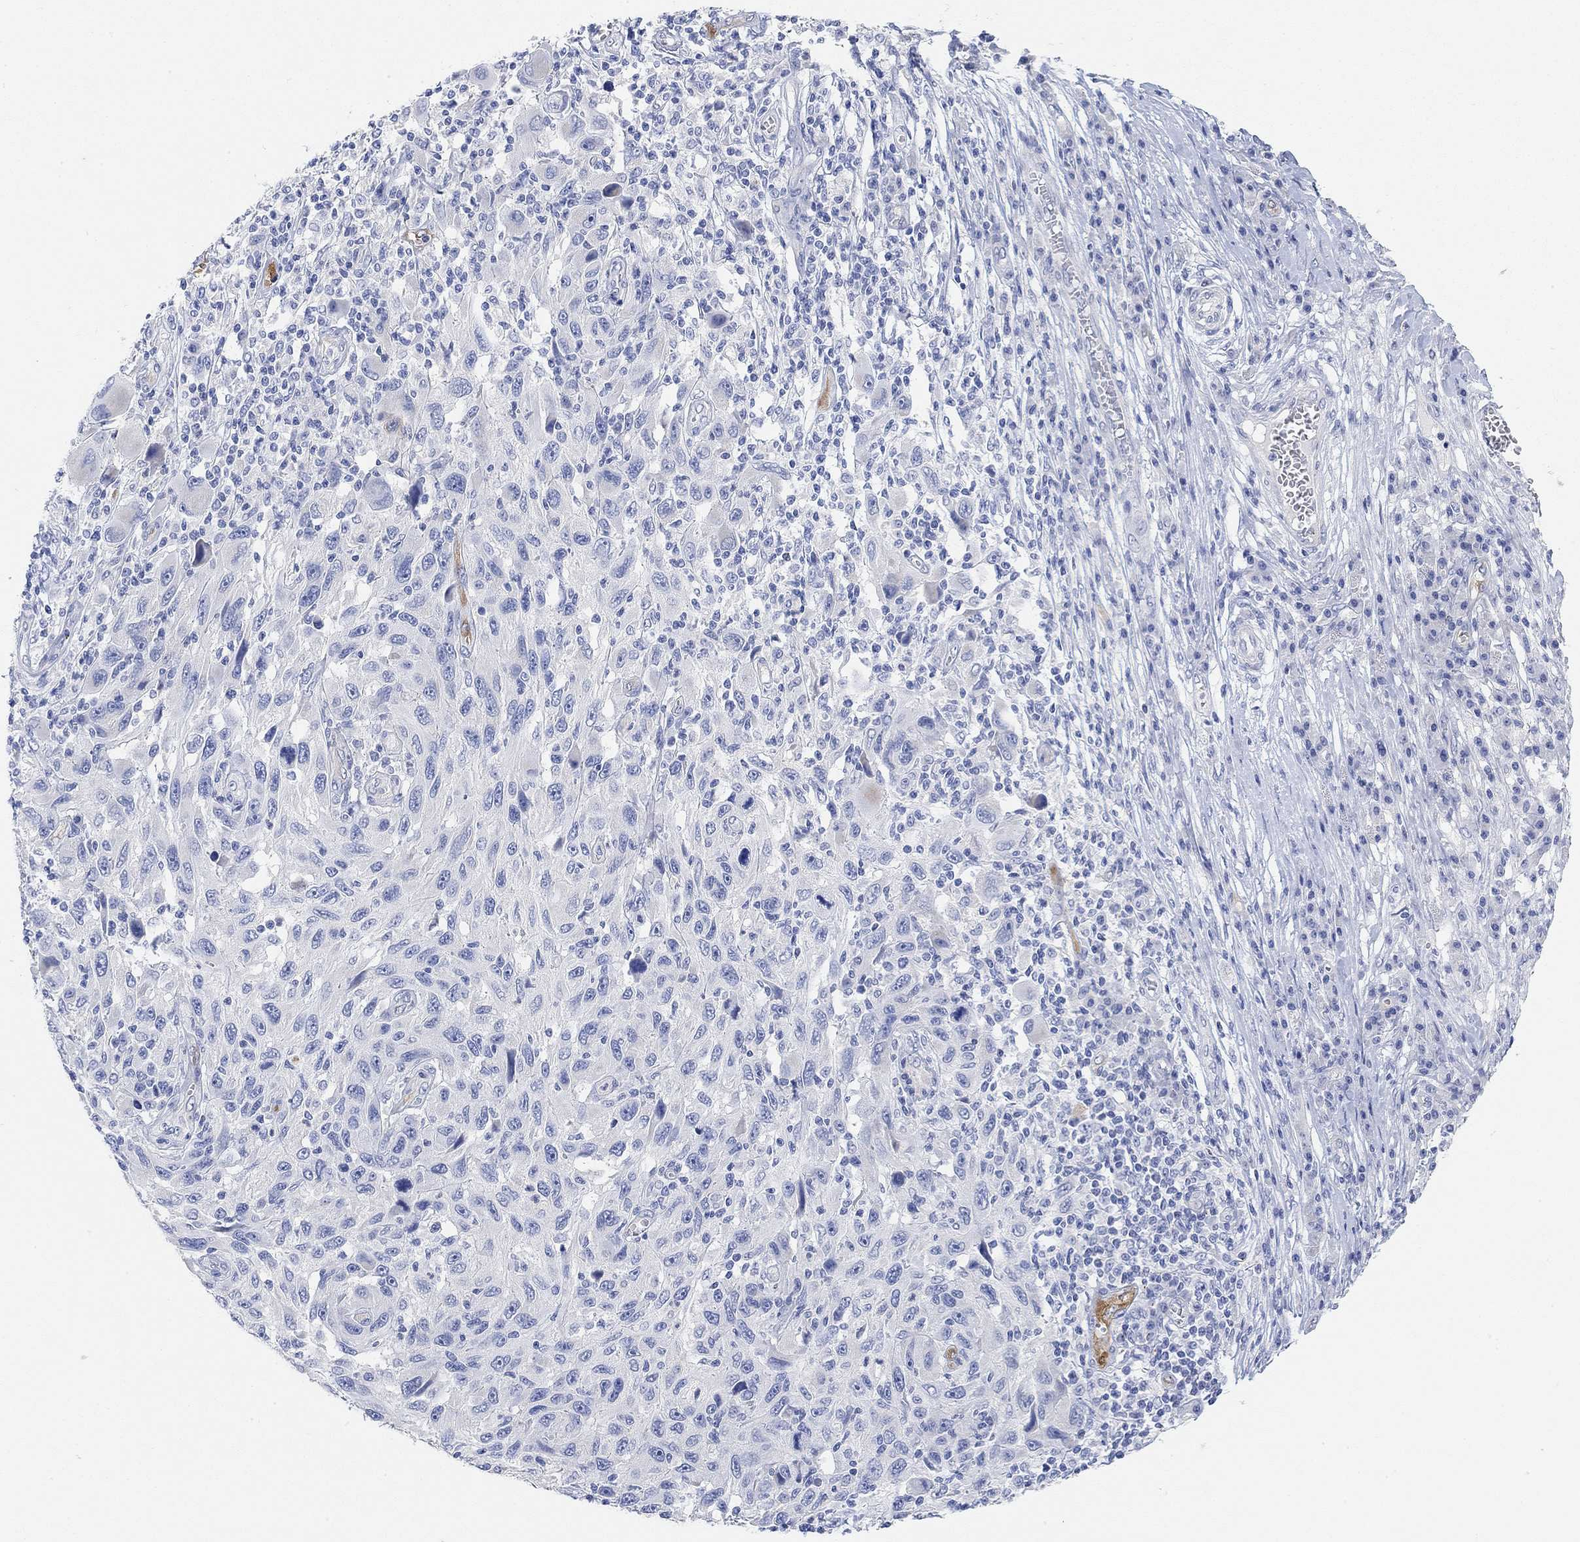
{"staining": {"intensity": "negative", "quantity": "none", "location": "none"}, "tissue": "melanoma", "cell_type": "Tumor cells", "image_type": "cancer", "snomed": [{"axis": "morphology", "description": "Malignant melanoma, NOS"}, {"axis": "topography", "description": "Skin"}], "caption": "This histopathology image is of melanoma stained with IHC to label a protein in brown with the nuclei are counter-stained blue. There is no positivity in tumor cells.", "gene": "VAT1L", "patient": {"sex": "male", "age": 53}}